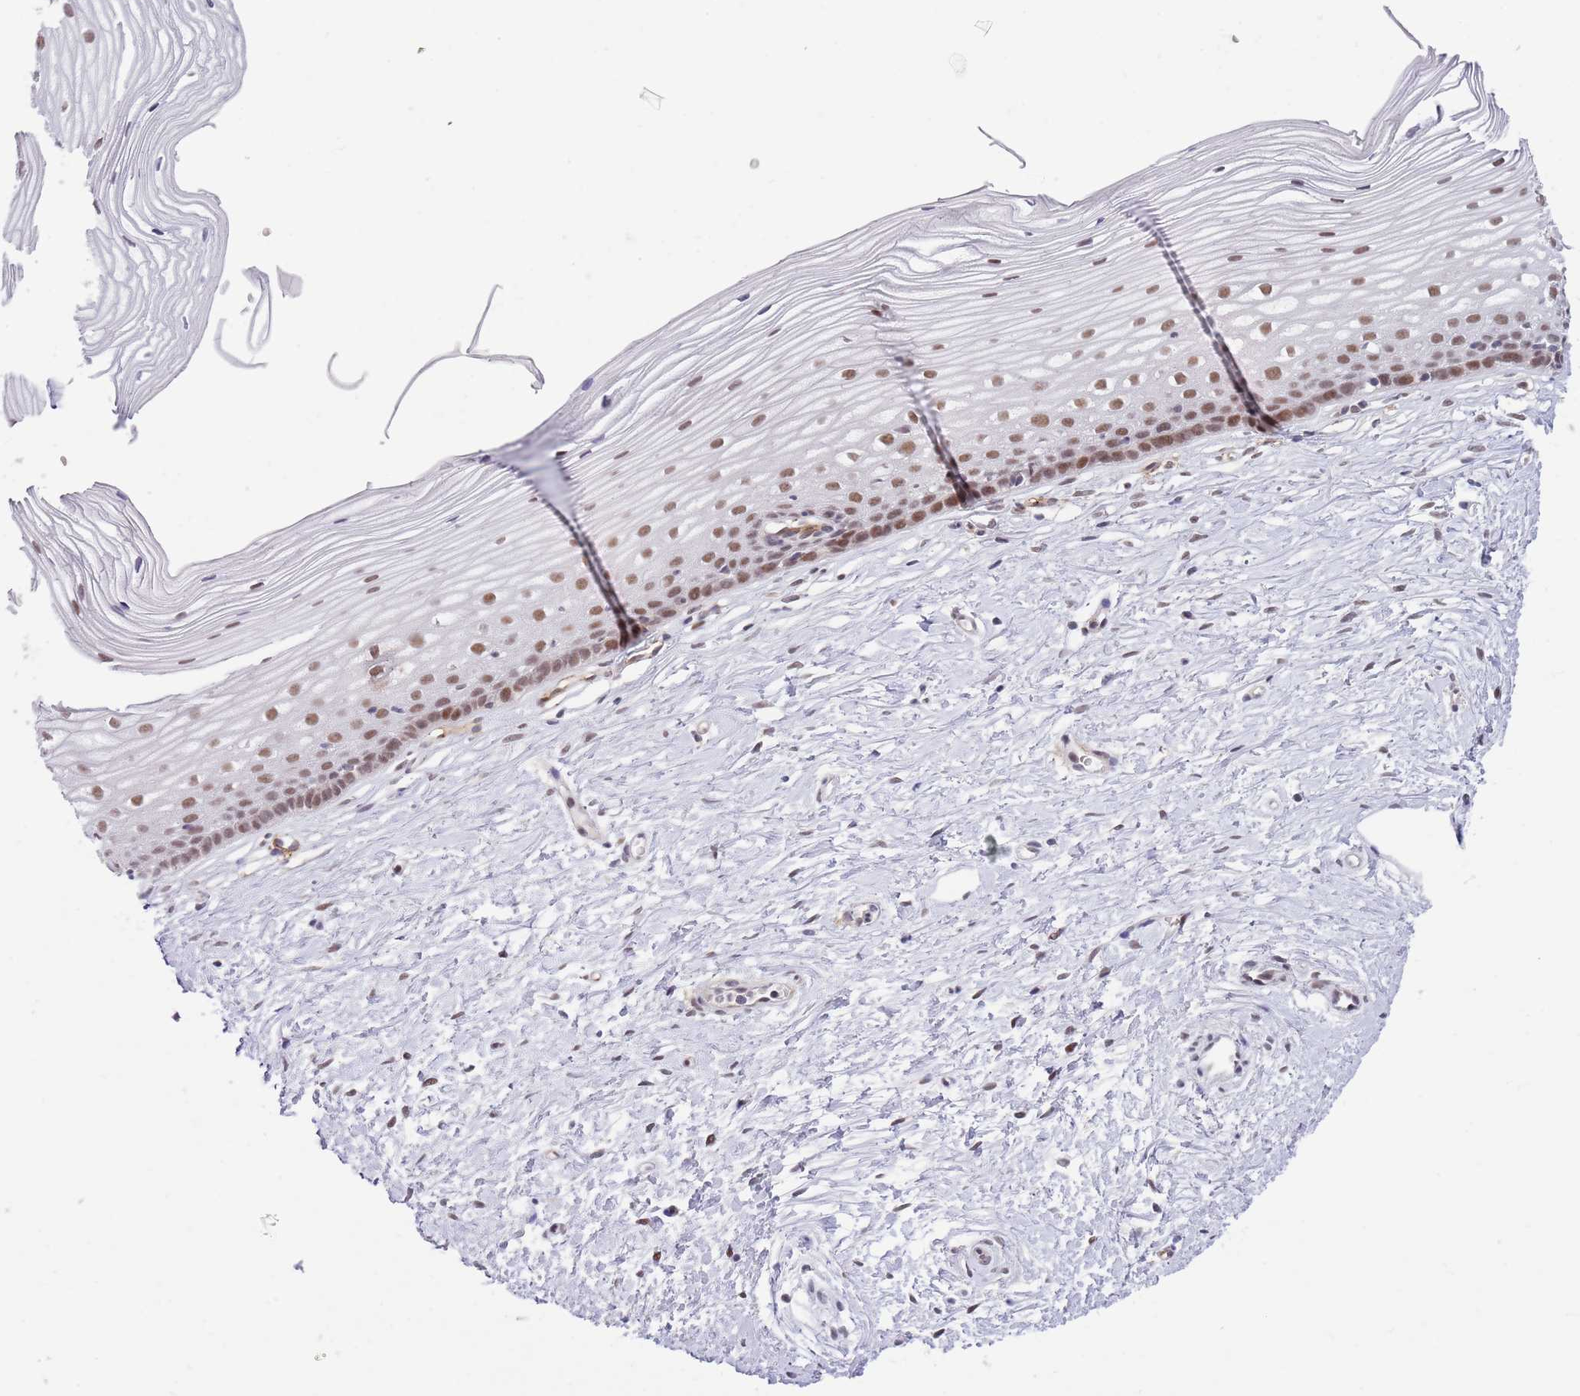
{"staining": {"intensity": "moderate", "quantity": "25%-75%", "location": "nuclear"}, "tissue": "cervix", "cell_type": "Glandular cells", "image_type": "normal", "snomed": [{"axis": "morphology", "description": "Normal tissue, NOS"}, {"axis": "topography", "description": "Cervix"}], "caption": "Protein expression analysis of normal cervix demonstrates moderate nuclear staining in about 25%-75% of glandular cells.", "gene": "RFX1", "patient": {"sex": "female", "age": 40}}